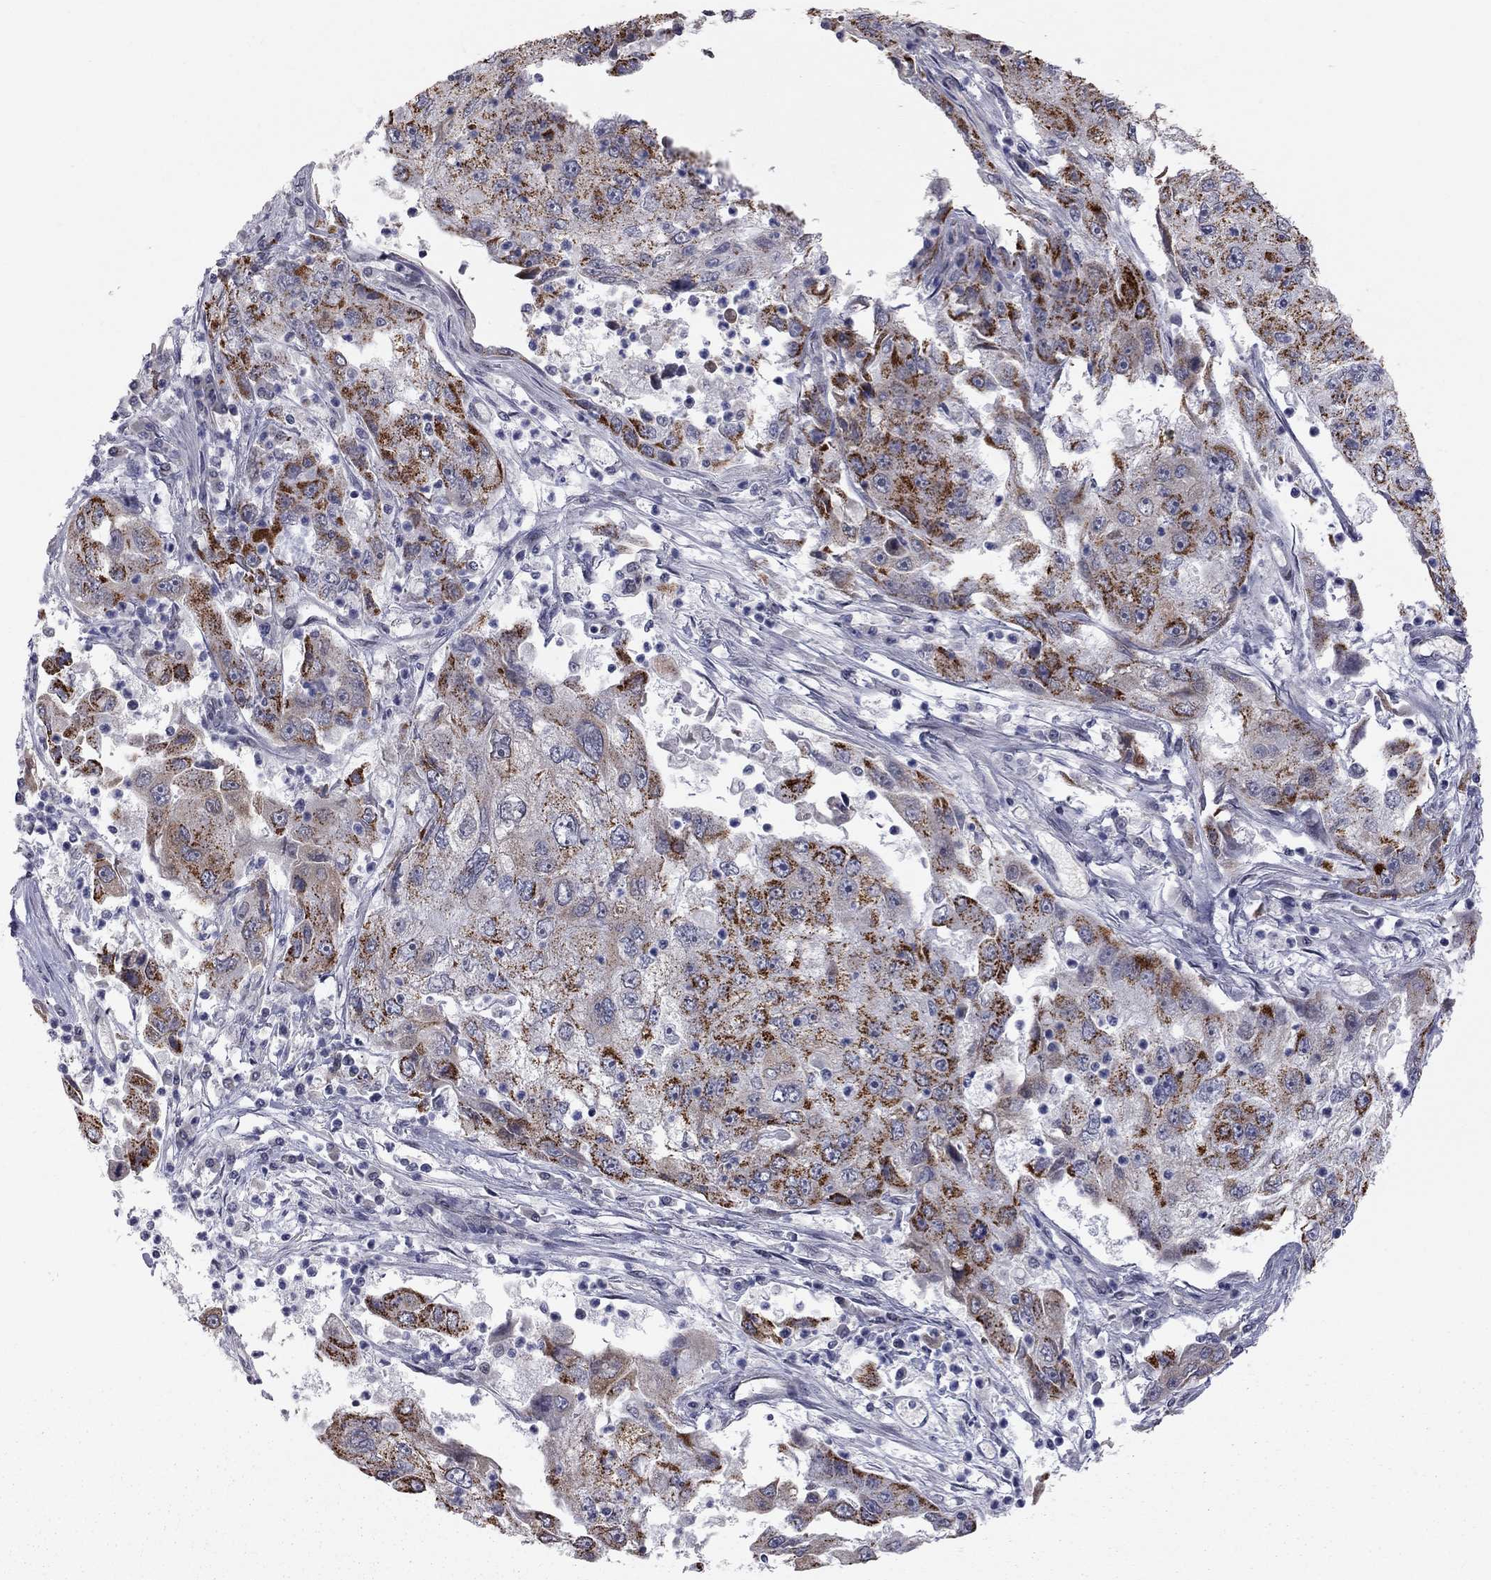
{"staining": {"intensity": "strong", "quantity": ">75%", "location": "cytoplasmic/membranous"}, "tissue": "cervical cancer", "cell_type": "Tumor cells", "image_type": "cancer", "snomed": [{"axis": "morphology", "description": "Squamous cell carcinoma, NOS"}, {"axis": "topography", "description": "Cervix"}], "caption": "Protein staining reveals strong cytoplasmic/membranous positivity in about >75% of tumor cells in cervical cancer.", "gene": "MC3R", "patient": {"sex": "female", "age": 36}}